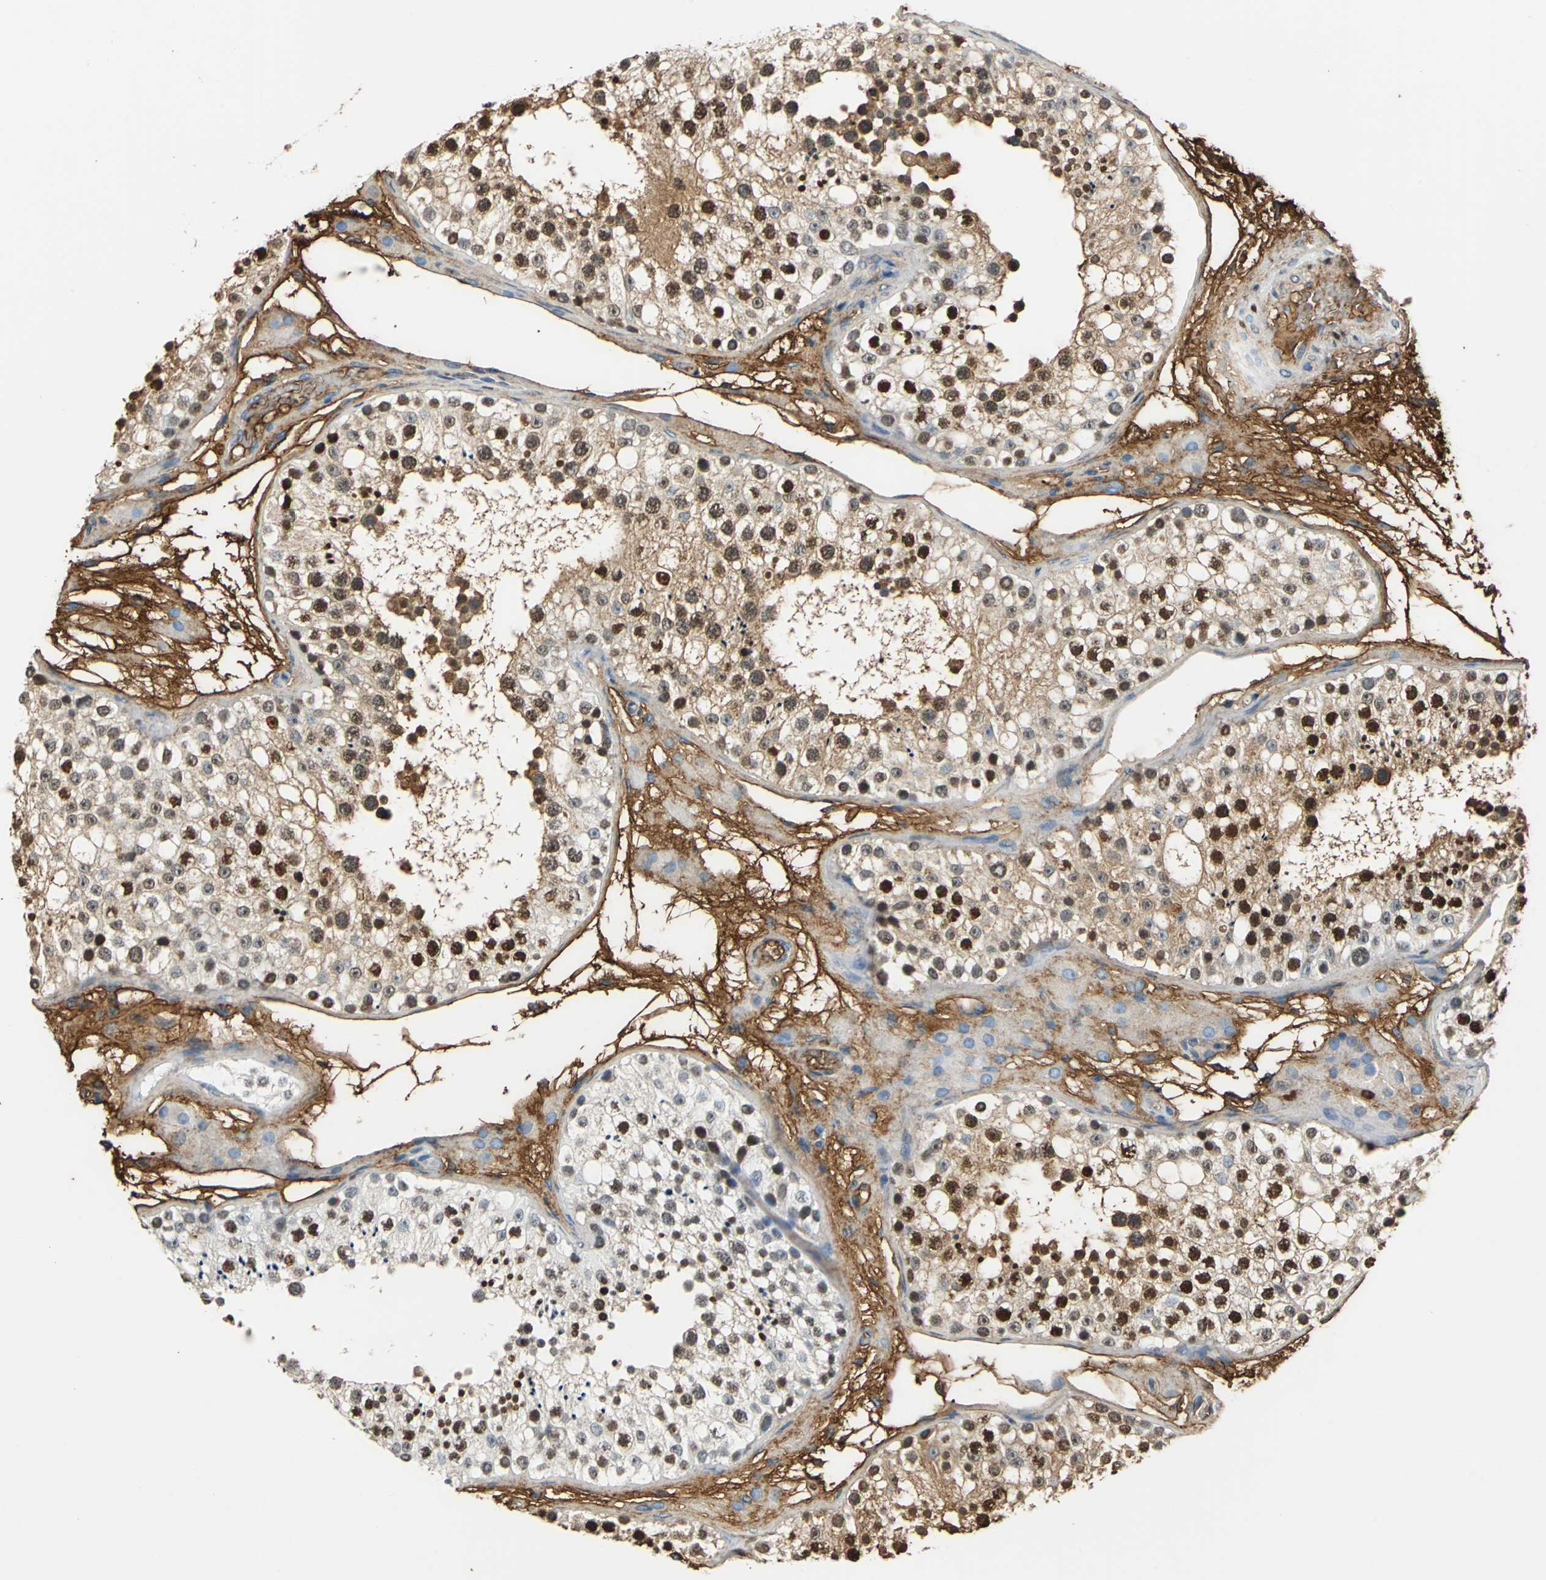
{"staining": {"intensity": "strong", "quantity": "<25%", "location": "cytoplasmic/membranous,nuclear"}, "tissue": "testis", "cell_type": "Cells in seminiferous ducts", "image_type": "normal", "snomed": [{"axis": "morphology", "description": "Normal tissue, NOS"}, {"axis": "topography", "description": "Testis"}], "caption": "IHC histopathology image of unremarkable testis stained for a protein (brown), which exhibits medium levels of strong cytoplasmic/membranous,nuclear expression in about <25% of cells in seminiferous ducts.", "gene": "ALB", "patient": {"sex": "male", "age": 26}}